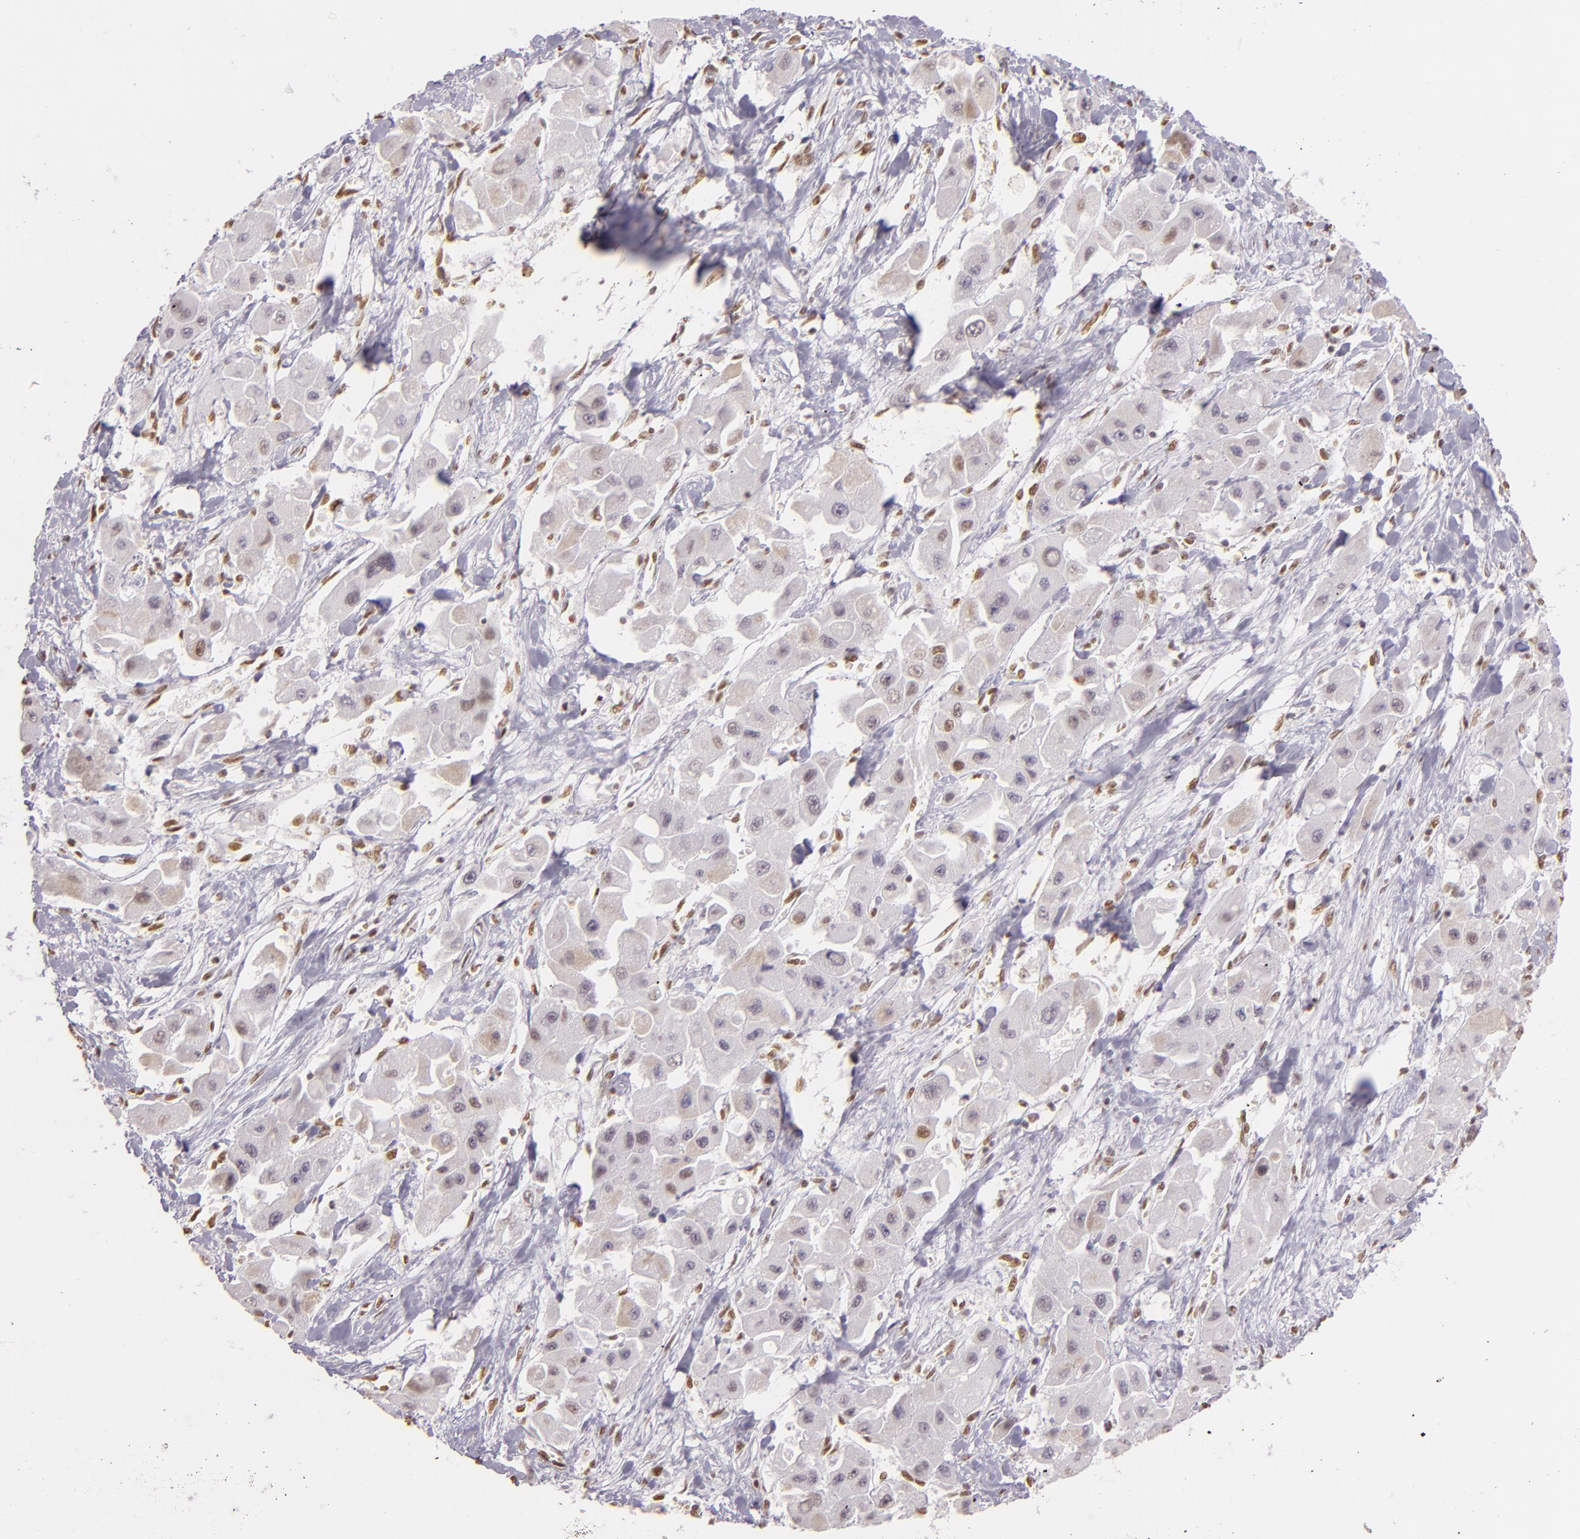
{"staining": {"intensity": "weak", "quantity": "<25%", "location": "nuclear"}, "tissue": "liver cancer", "cell_type": "Tumor cells", "image_type": "cancer", "snomed": [{"axis": "morphology", "description": "Carcinoma, Hepatocellular, NOS"}, {"axis": "topography", "description": "Liver"}], "caption": "An image of hepatocellular carcinoma (liver) stained for a protein reveals no brown staining in tumor cells.", "gene": "PAPOLA", "patient": {"sex": "male", "age": 24}}